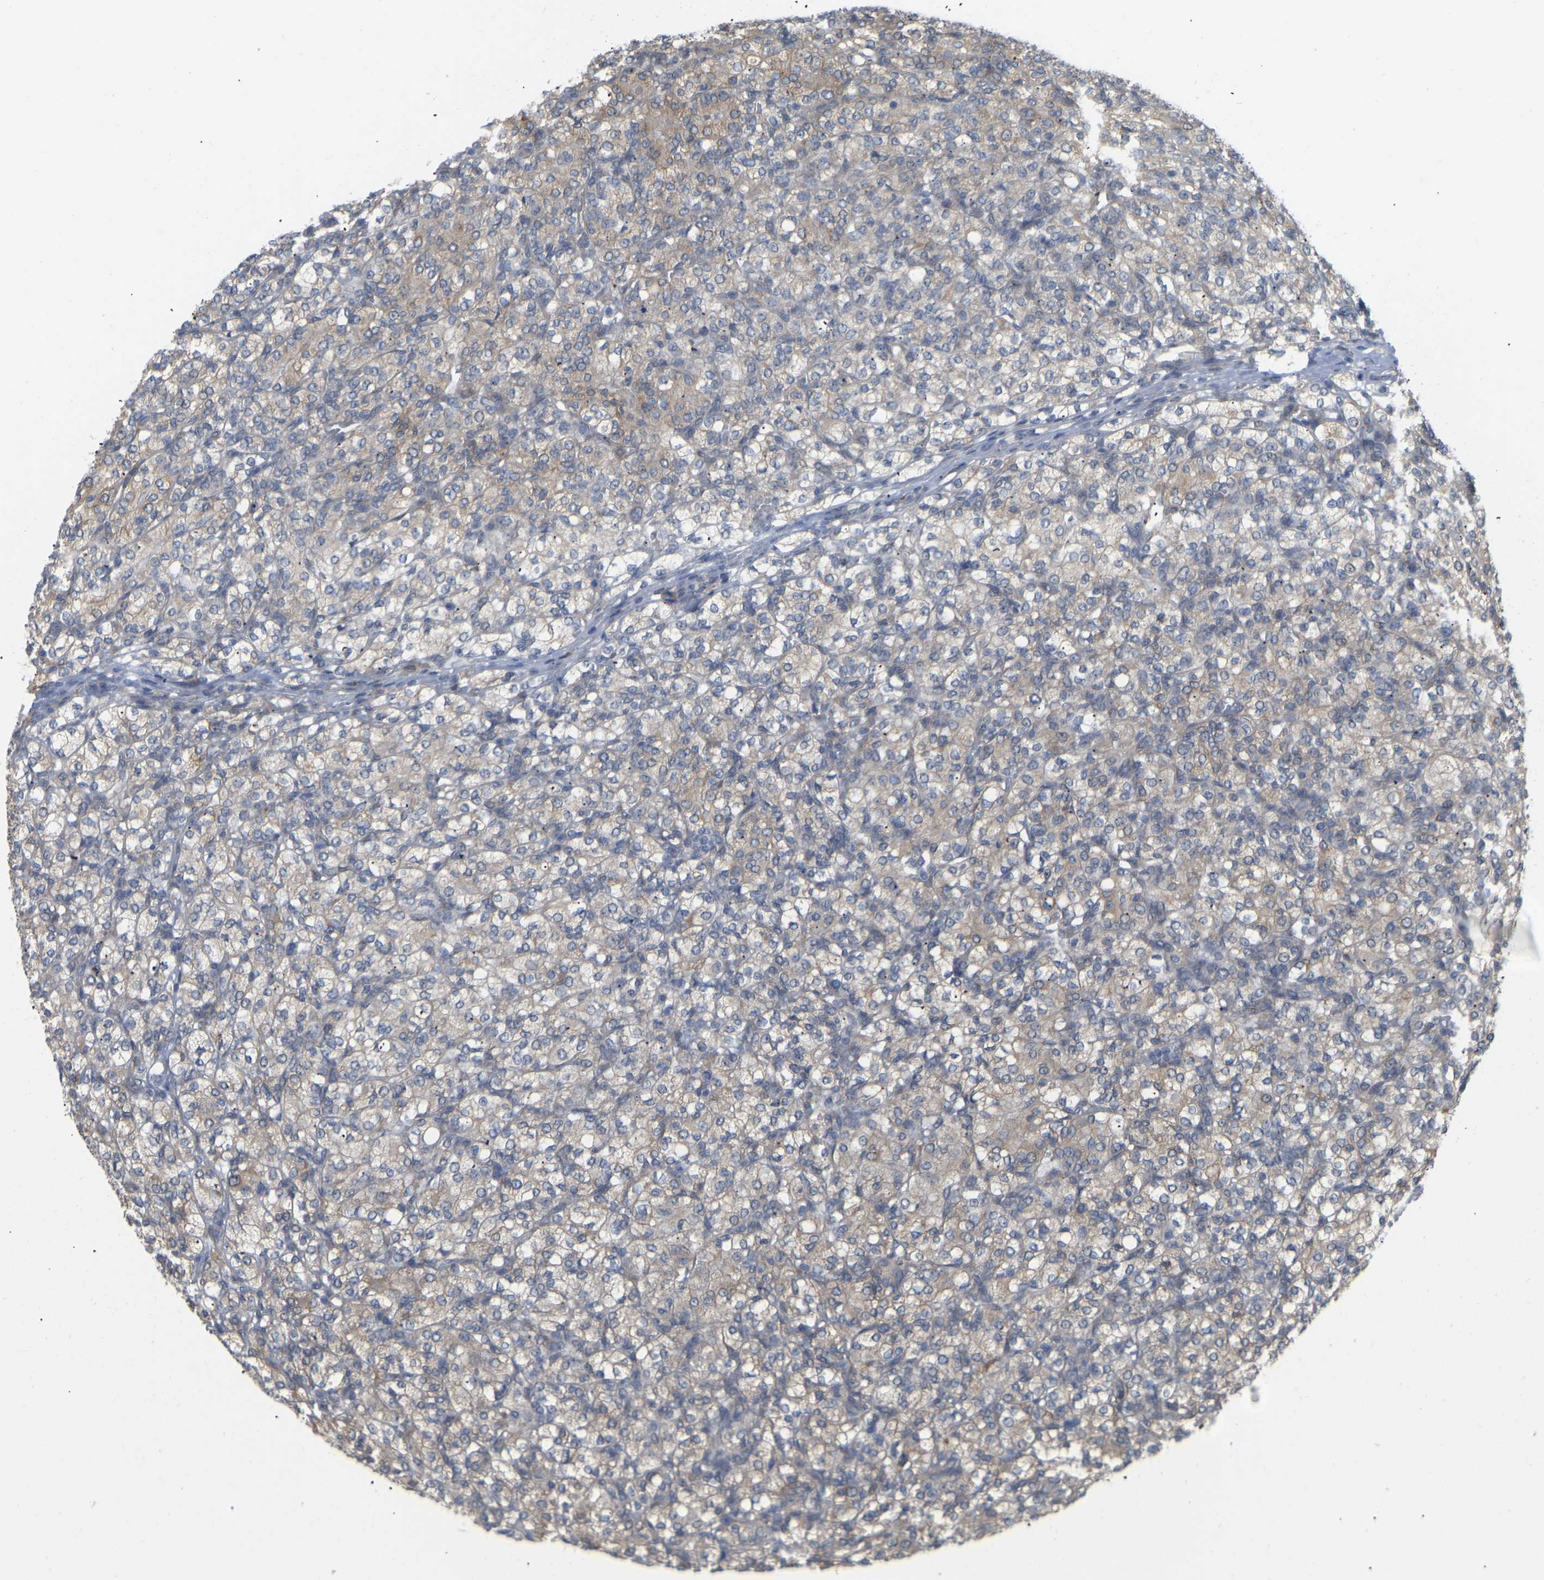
{"staining": {"intensity": "weak", "quantity": "25%-75%", "location": "cytoplasmic/membranous"}, "tissue": "renal cancer", "cell_type": "Tumor cells", "image_type": "cancer", "snomed": [{"axis": "morphology", "description": "Adenocarcinoma, NOS"}, {"axis": "topography", "description": "Kidney"}], "caption": "IHC histopathology image of neoplastic tissue: renal cancer stained using immunohistochemistry (IHC) reveals low levels of weak protein expression localized specifically in the cytoplasmic/membranous of tumor cells, appearing as a cytoplasmic/membranous brown color.", "gene": "BEND3", "patient": {"sex": "male", "age": 77}}